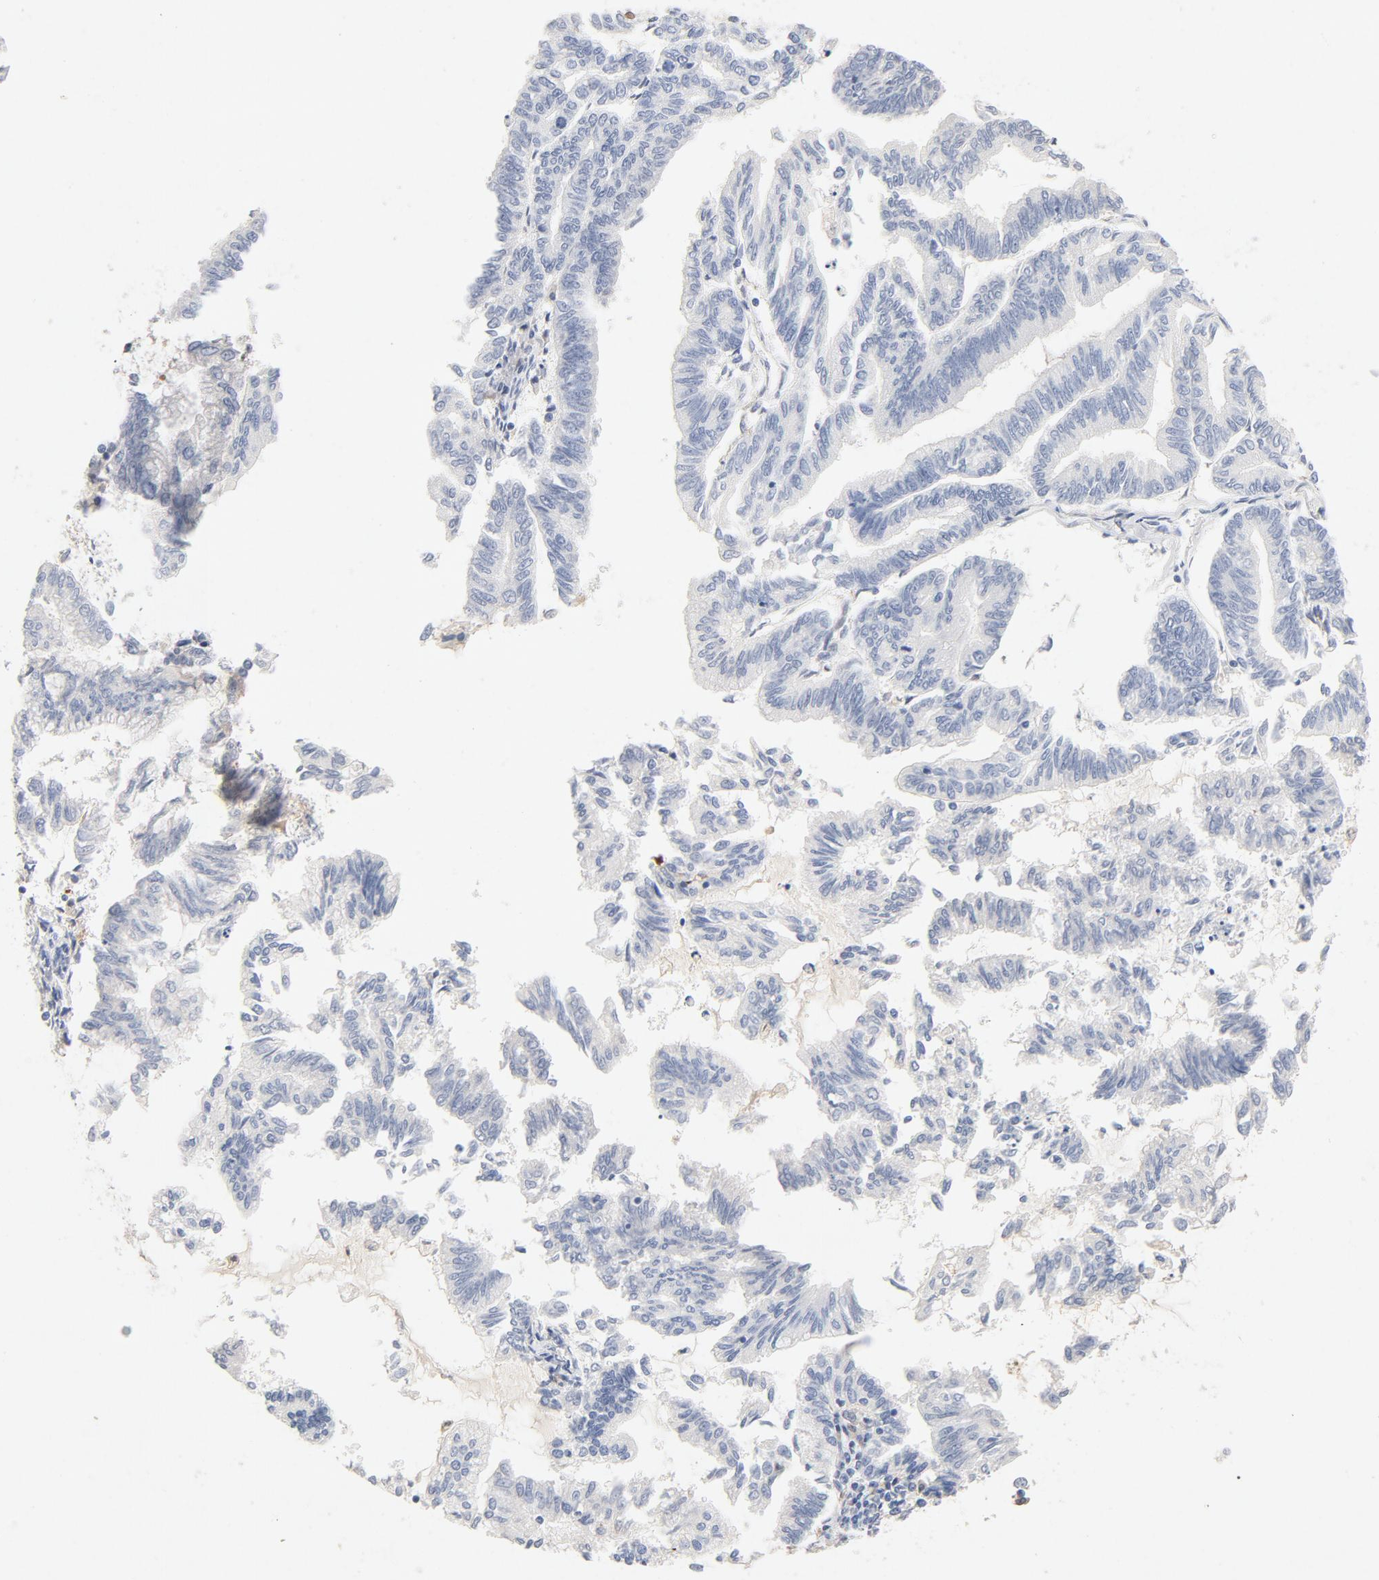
{"staining": {"intensity": "negative", "quantity": "none", "location": "none"}, "tissue": "endometrial cancer", "cell_type": "Tumor cells", "image_type": "cancer", "snomed": [{"axis": "morphology", "description": "Adenocarcinoma, NOS"}, {"axis": "topography", "description": "Endometrium"}], "caption": "High magnification brightfield microscopy of endometrial cancer stained with DAB (brown) and counterstained with hematoxylin (blue): tumor cells show no significant positivity.", "gene": "STAT1", "patient": {"sex": "female", "age": 79}}